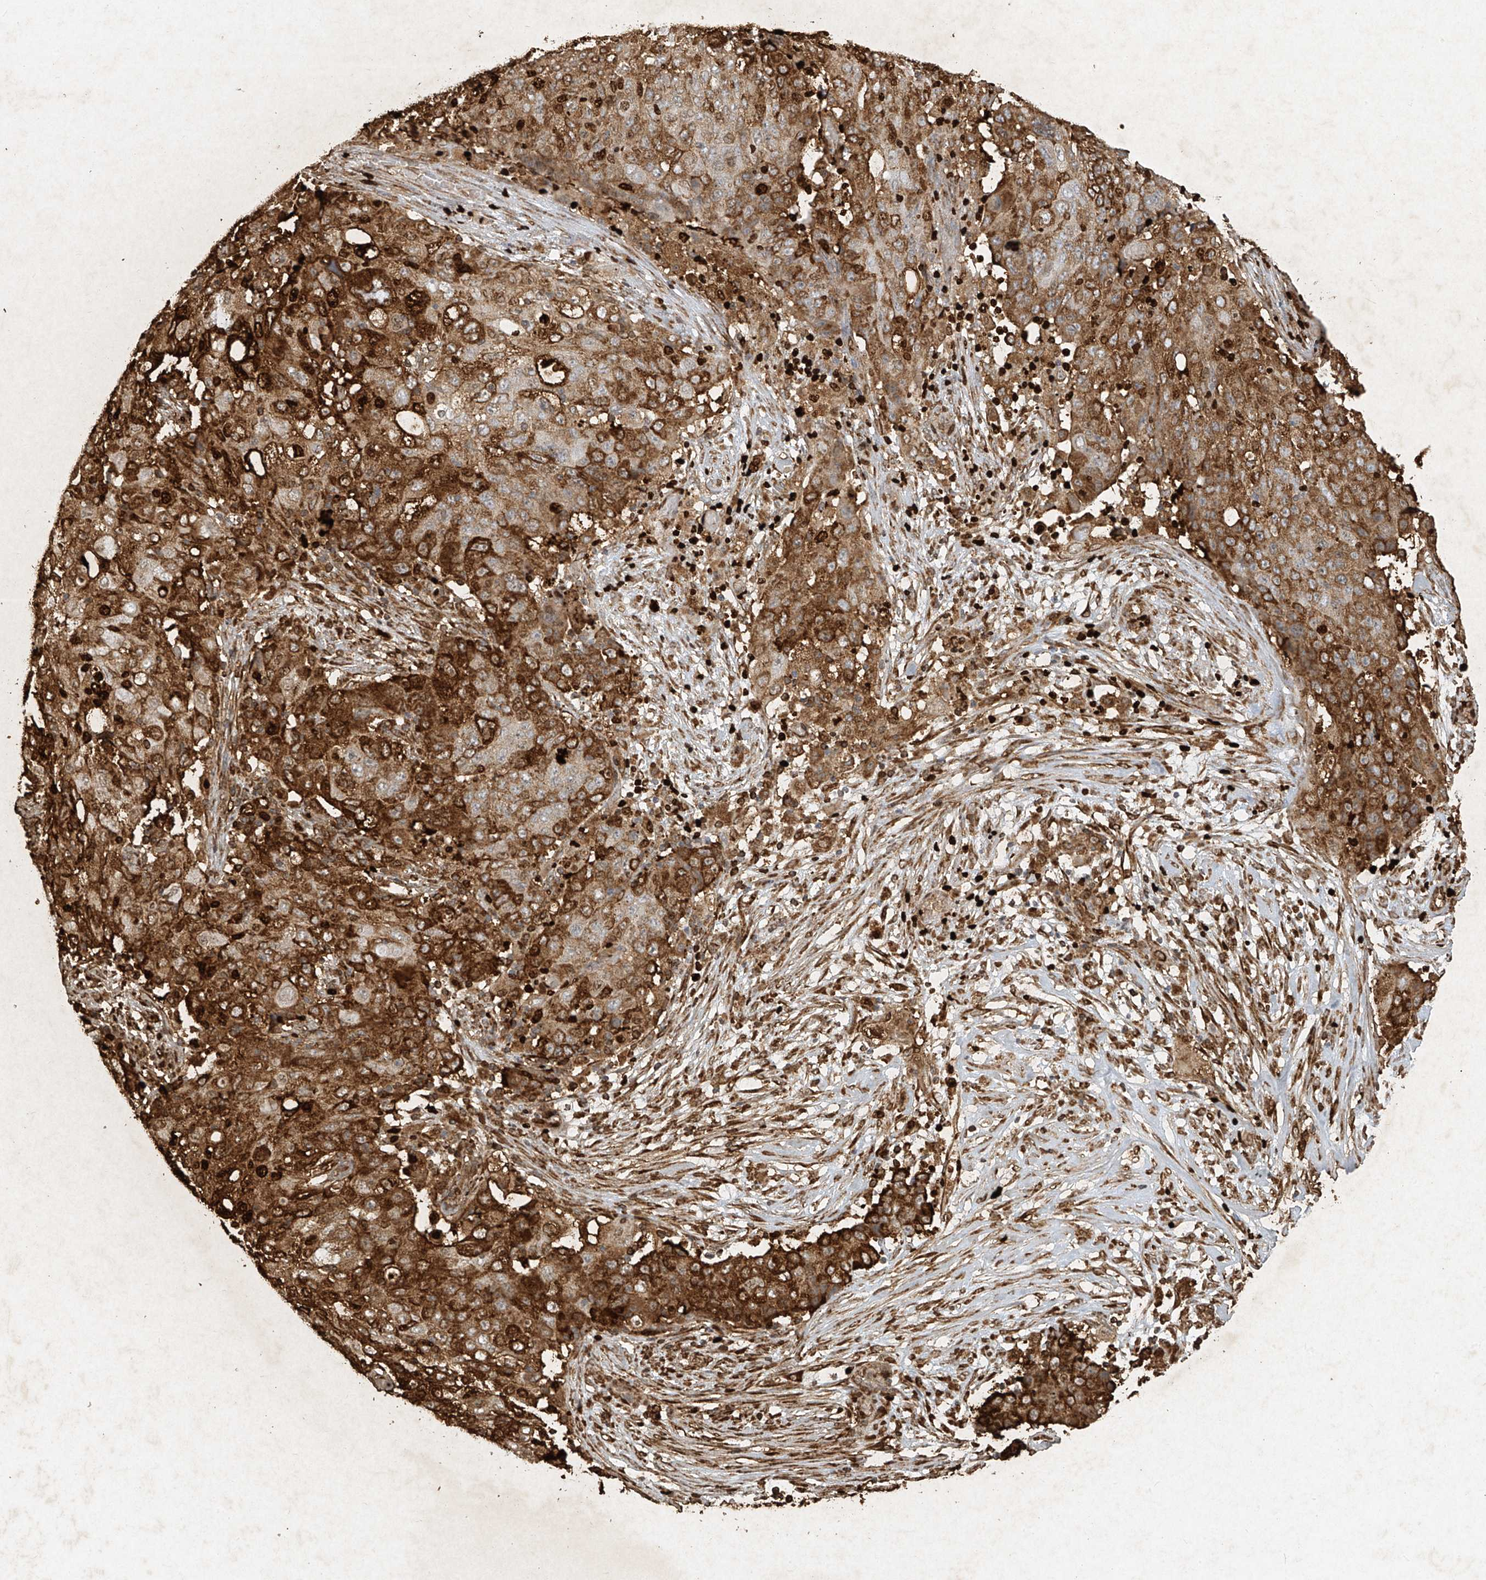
{"staining": {"intensity": "strong", "quantity": ">75%", "location": "cytoplasmic/membranous"}, "tissue": "ovarian cancer", "cell_type": "Tumor cells", "image_type": "cancer", "snomed": [{"axis": "morphology", "description": "Carcinoma, endometroid"}, {"axis": "topography", "description": "Ovary"}], "caption": "The image reveals a brown stain indicating the presence of a protein in the cytoplasmic/membranous of tumor cells in ovarian cancer.", "gene": "ATRIP", "patient": {"sex": "female", "age": 42}}